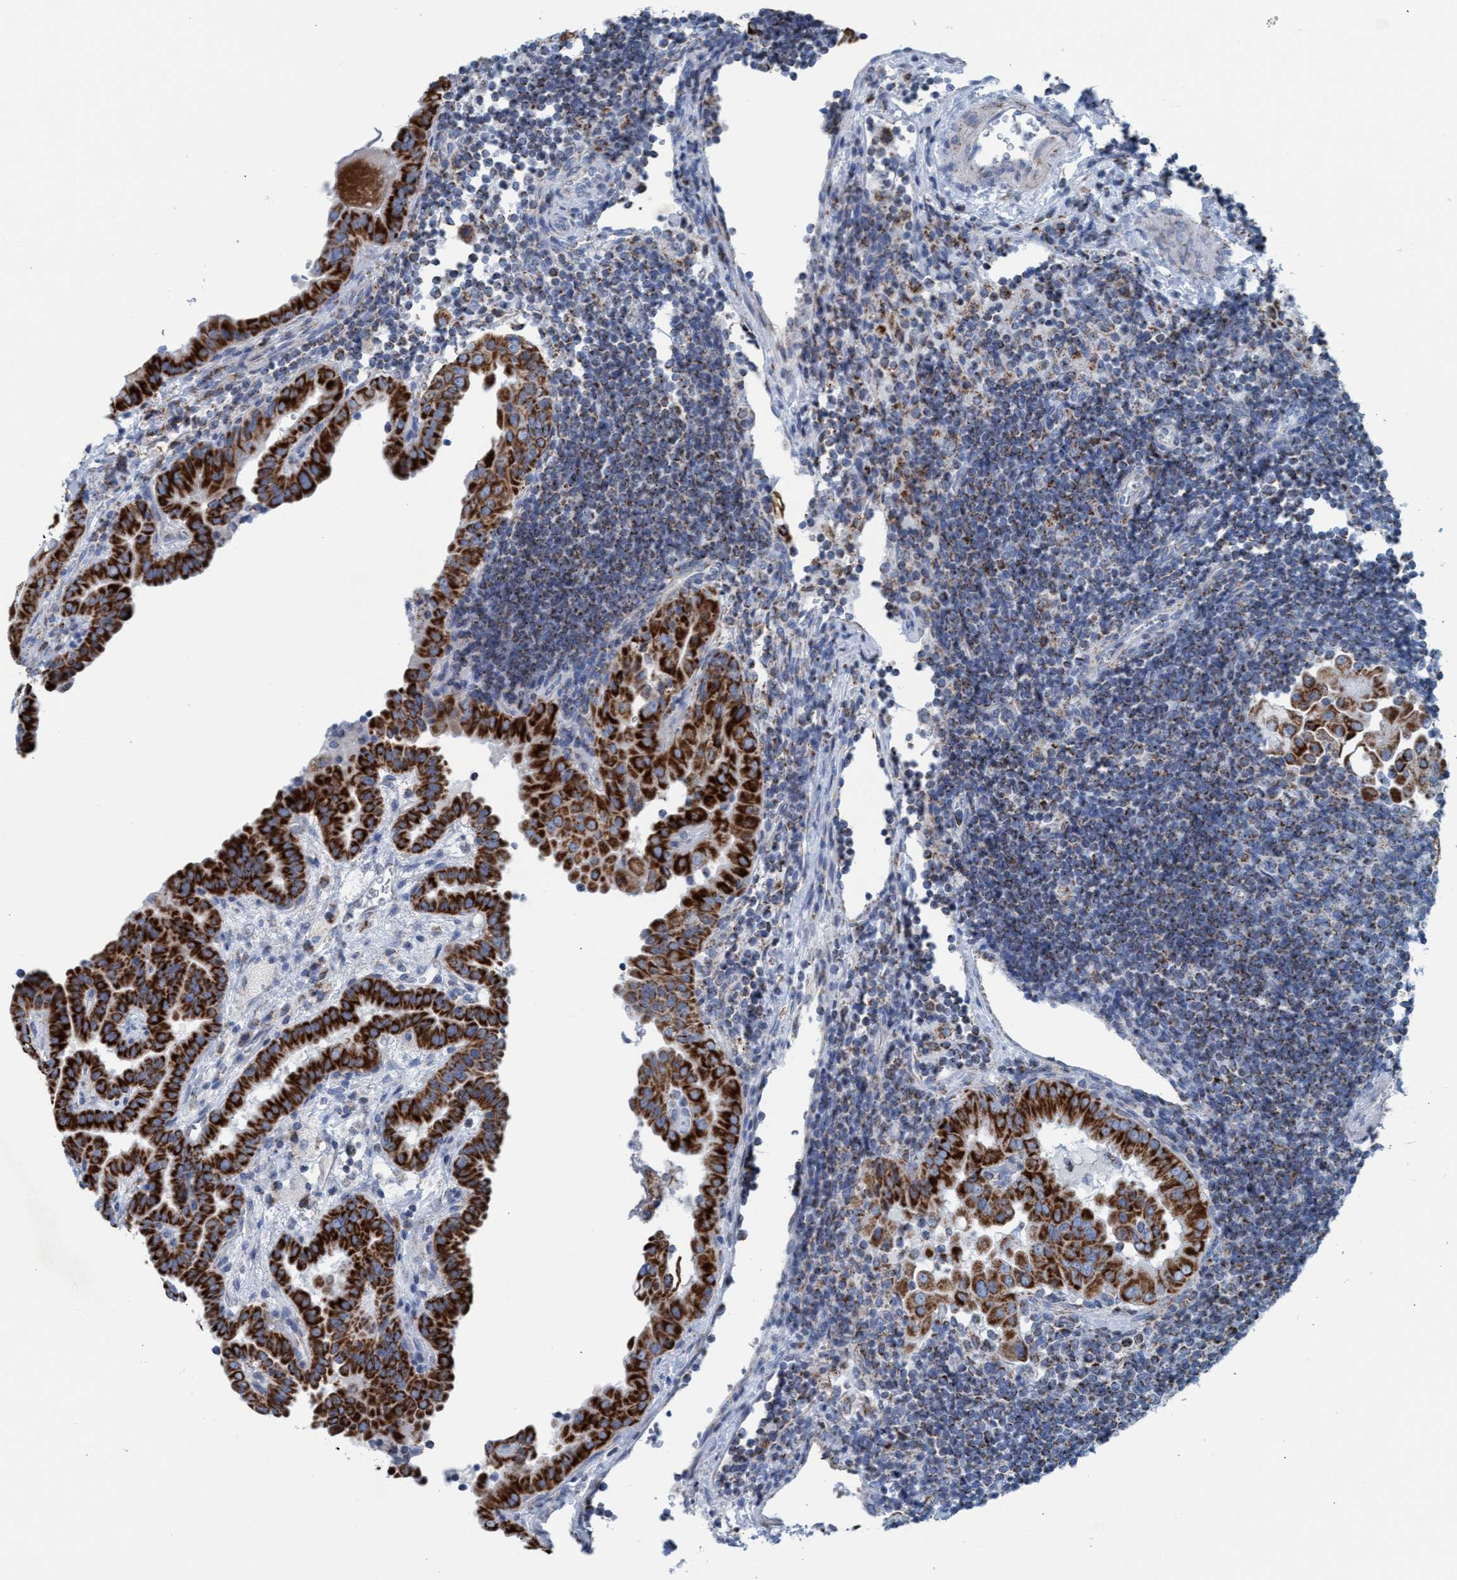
{"staining": {"intensity": "strong", "quantity": ">75%", "location": "cytoplasmic/membranous"}, "tissue": "thyroid cancer", "cell_type": "Tumor cells", "image_type": "cancer", "snomed": [{"axis": "morphology", "description": "Papillary adenocarcinoma, NOS"}, {"axis": "topography", "description": "Thyroid gland"}], "caption": "The immunohistochemical stain labels strong cytoplasmic/membranous expression in tumor cells of papillary adenocarcinoma (thyroid) tissue.", "gene": "GGA3", "patient": {"sex": "male", "age": 33}}